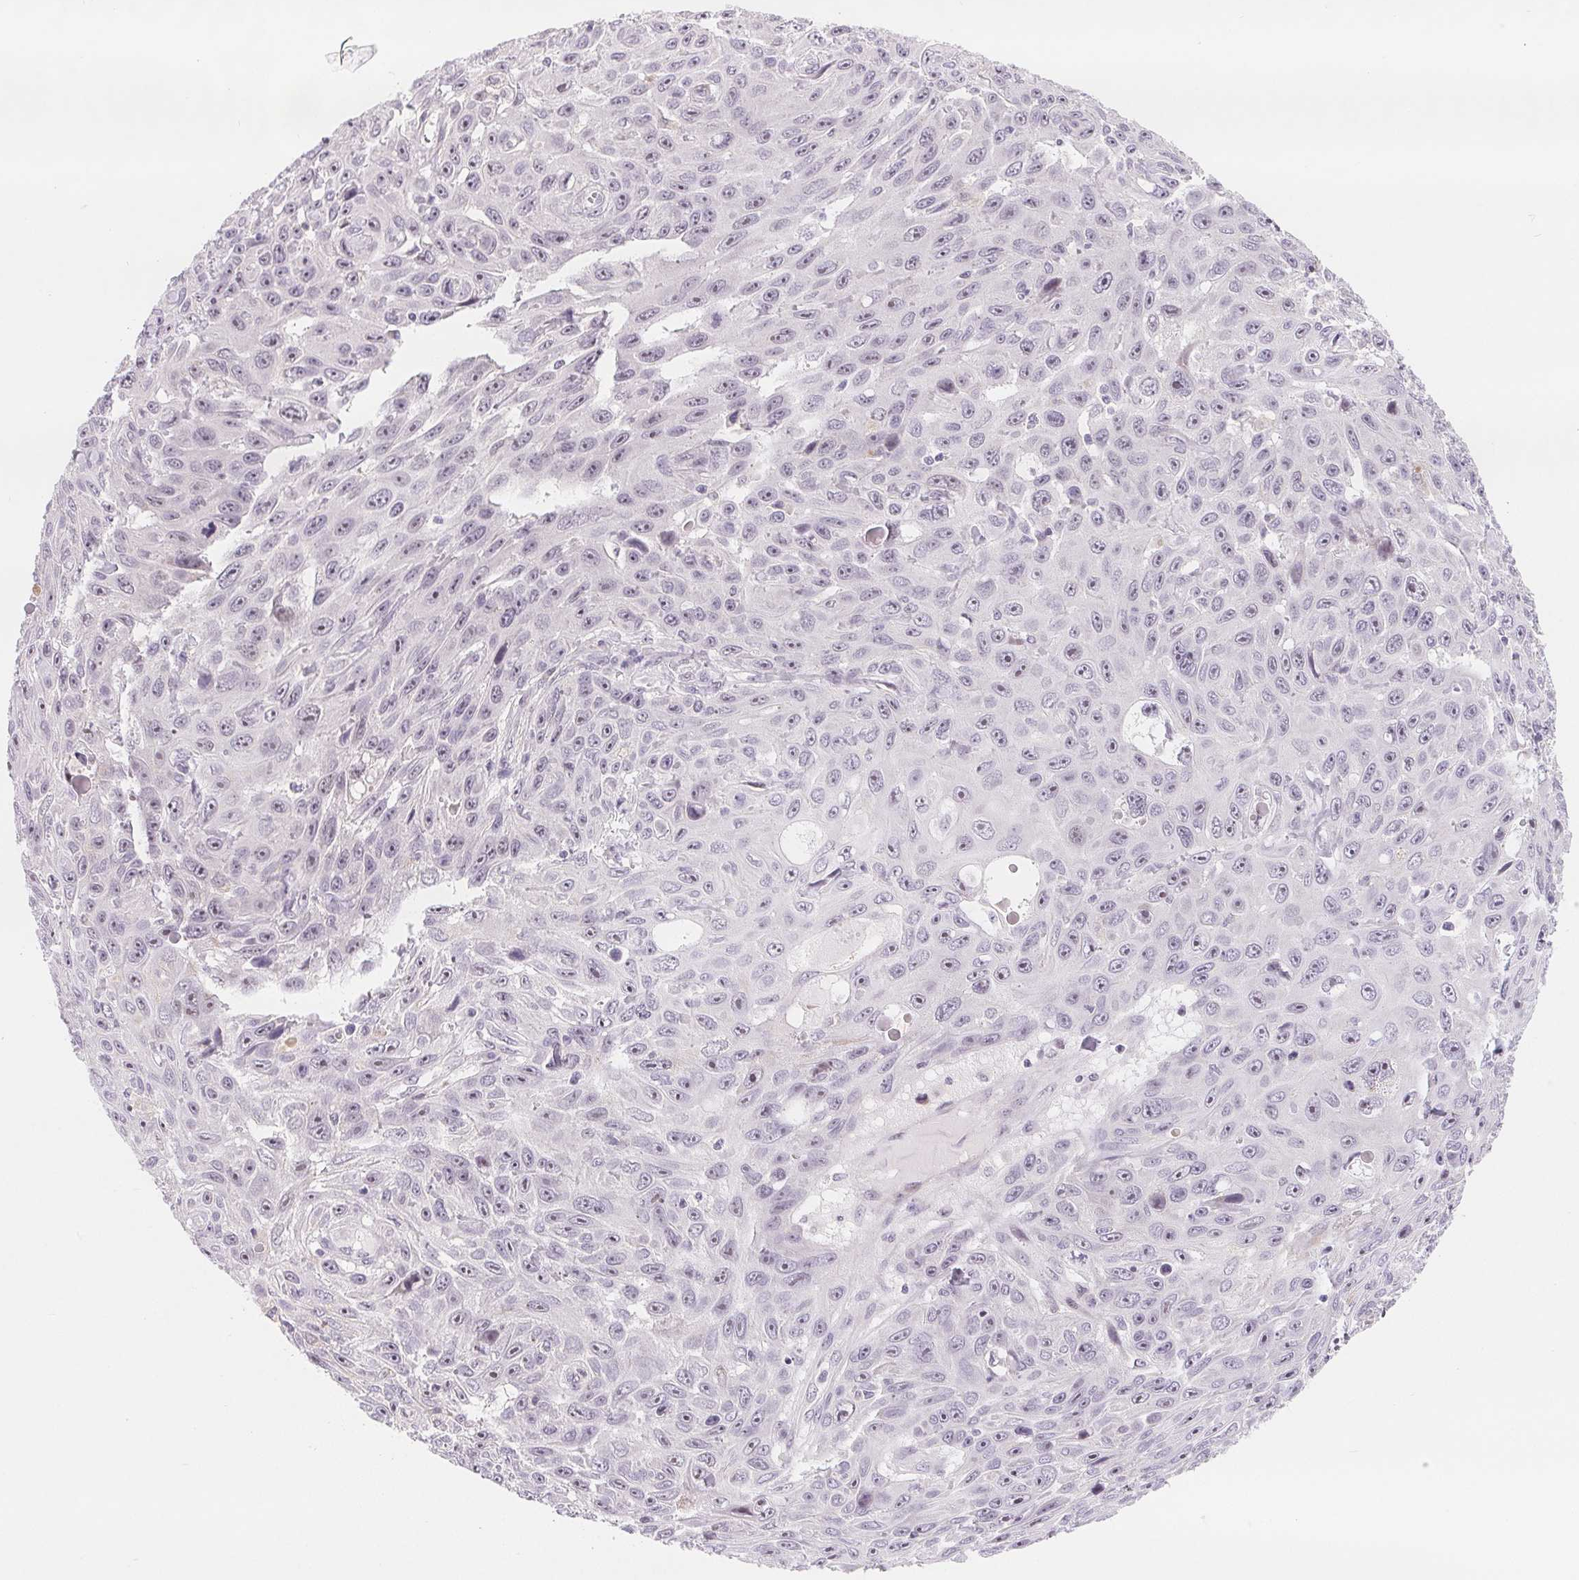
{"staining": {"intensity": "negative", "quantity": "none", "location": "none"}, "tissue": "skin cancer", "cell_type": "Tumor cells", "image_type": "cancer", "snomed": [{"axis": "morphology", "description": "Squamous cell carcinoma, NOS"}, {"axis": "topography", "description": "Skin"}], "caption": "This is an IHC image of human skin cancer (squamous cell carcinoma). There is no staining in tumor cells.", "gene": "LCA5L", "patient": {"sex": "male", "age": 82}}